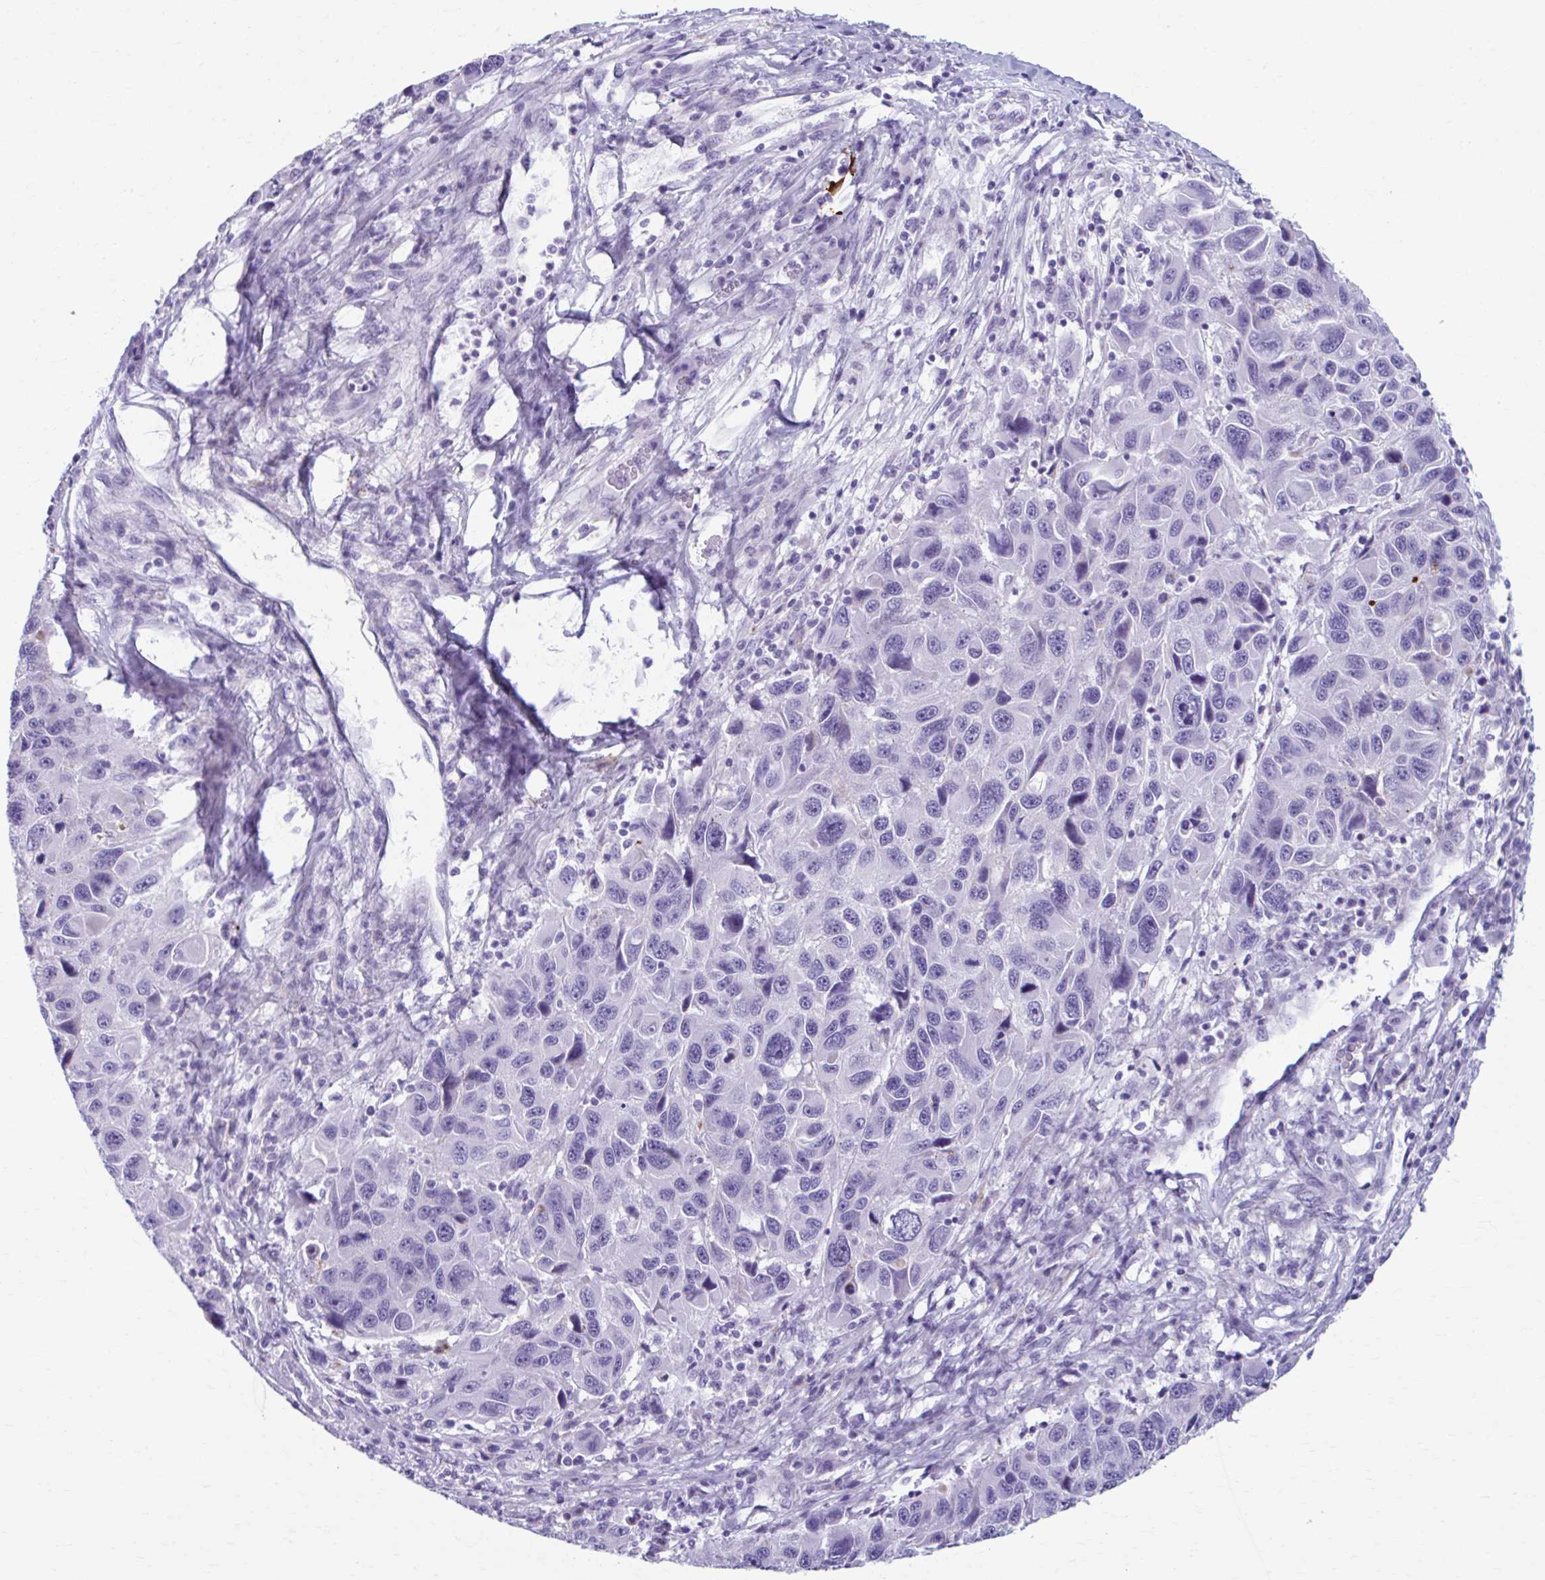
{"staining": {"intensity": "negative", "quantity": "none", "location": "none"}, "tissue": "melanoma", "cell_type": "Tumor cells", "image_type": "cancer", "snomed": [{"axis": "morphology", "description": "Malignant melanoma, NOS"}, {"axis": "topography", "description": "Skin"}], "caption": "DAB immunohistochemical staining of malignant melanoma shows no significant staining in tumor cells.", "gene": "C12orf71", "patient": {"sex": "male", "age": 53}}